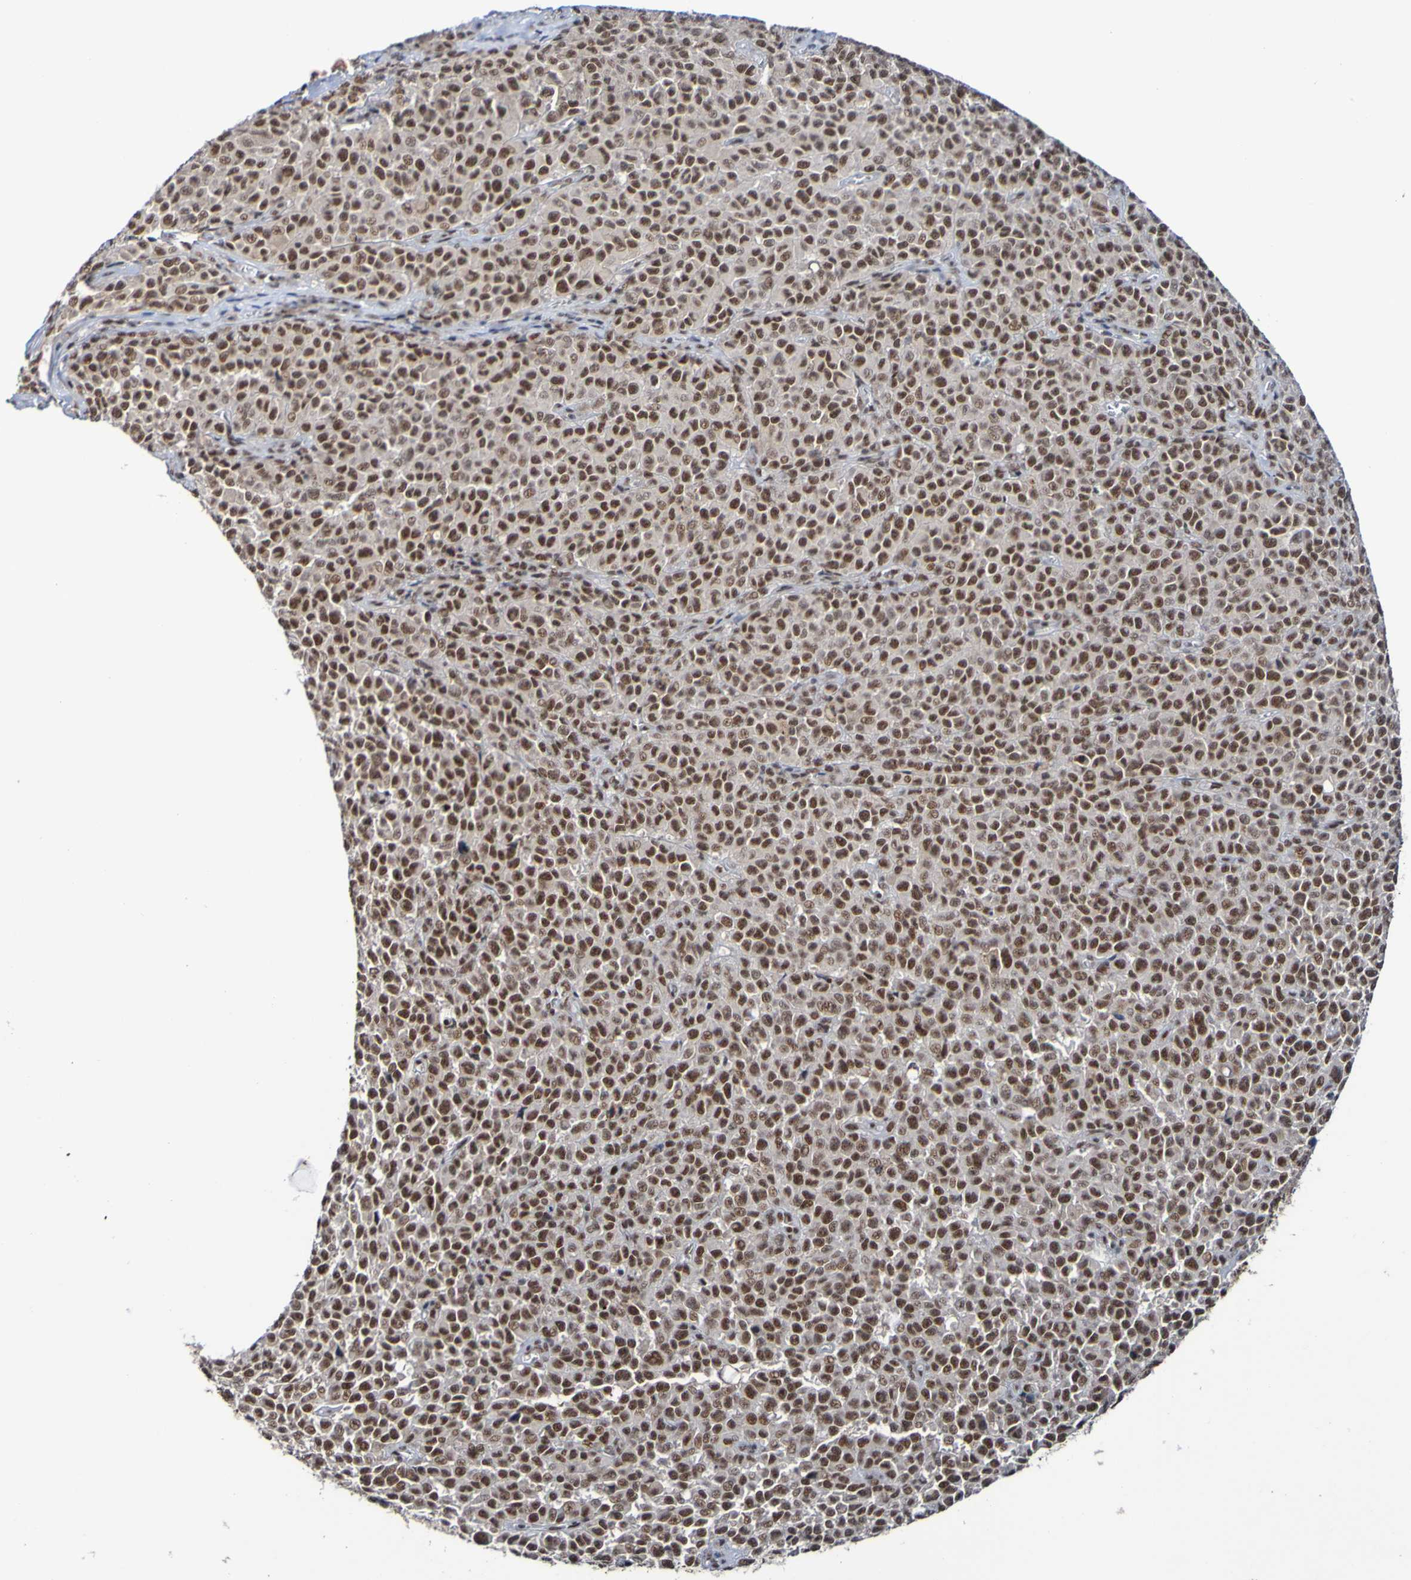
{"staining": {"intensity": "strong", "quantity": ">75%", "location": "nuclear"}, "tissue": "melanoma", "cell_type": "Tumor cells", "image_type": "cancer", "snomed": [{"axis": "morphology", "description": "Malignant melanoma, NOS"}, {"axis": "topography", "description": "Skin"}], "caption": "Malignant melanoma was stained to show a protein in brown. There is high levels of strong nuclear expression in approximately >75% of tumor cells.", "gene": "CDC5L", "patient": {"sex": "female", "age": 82}}